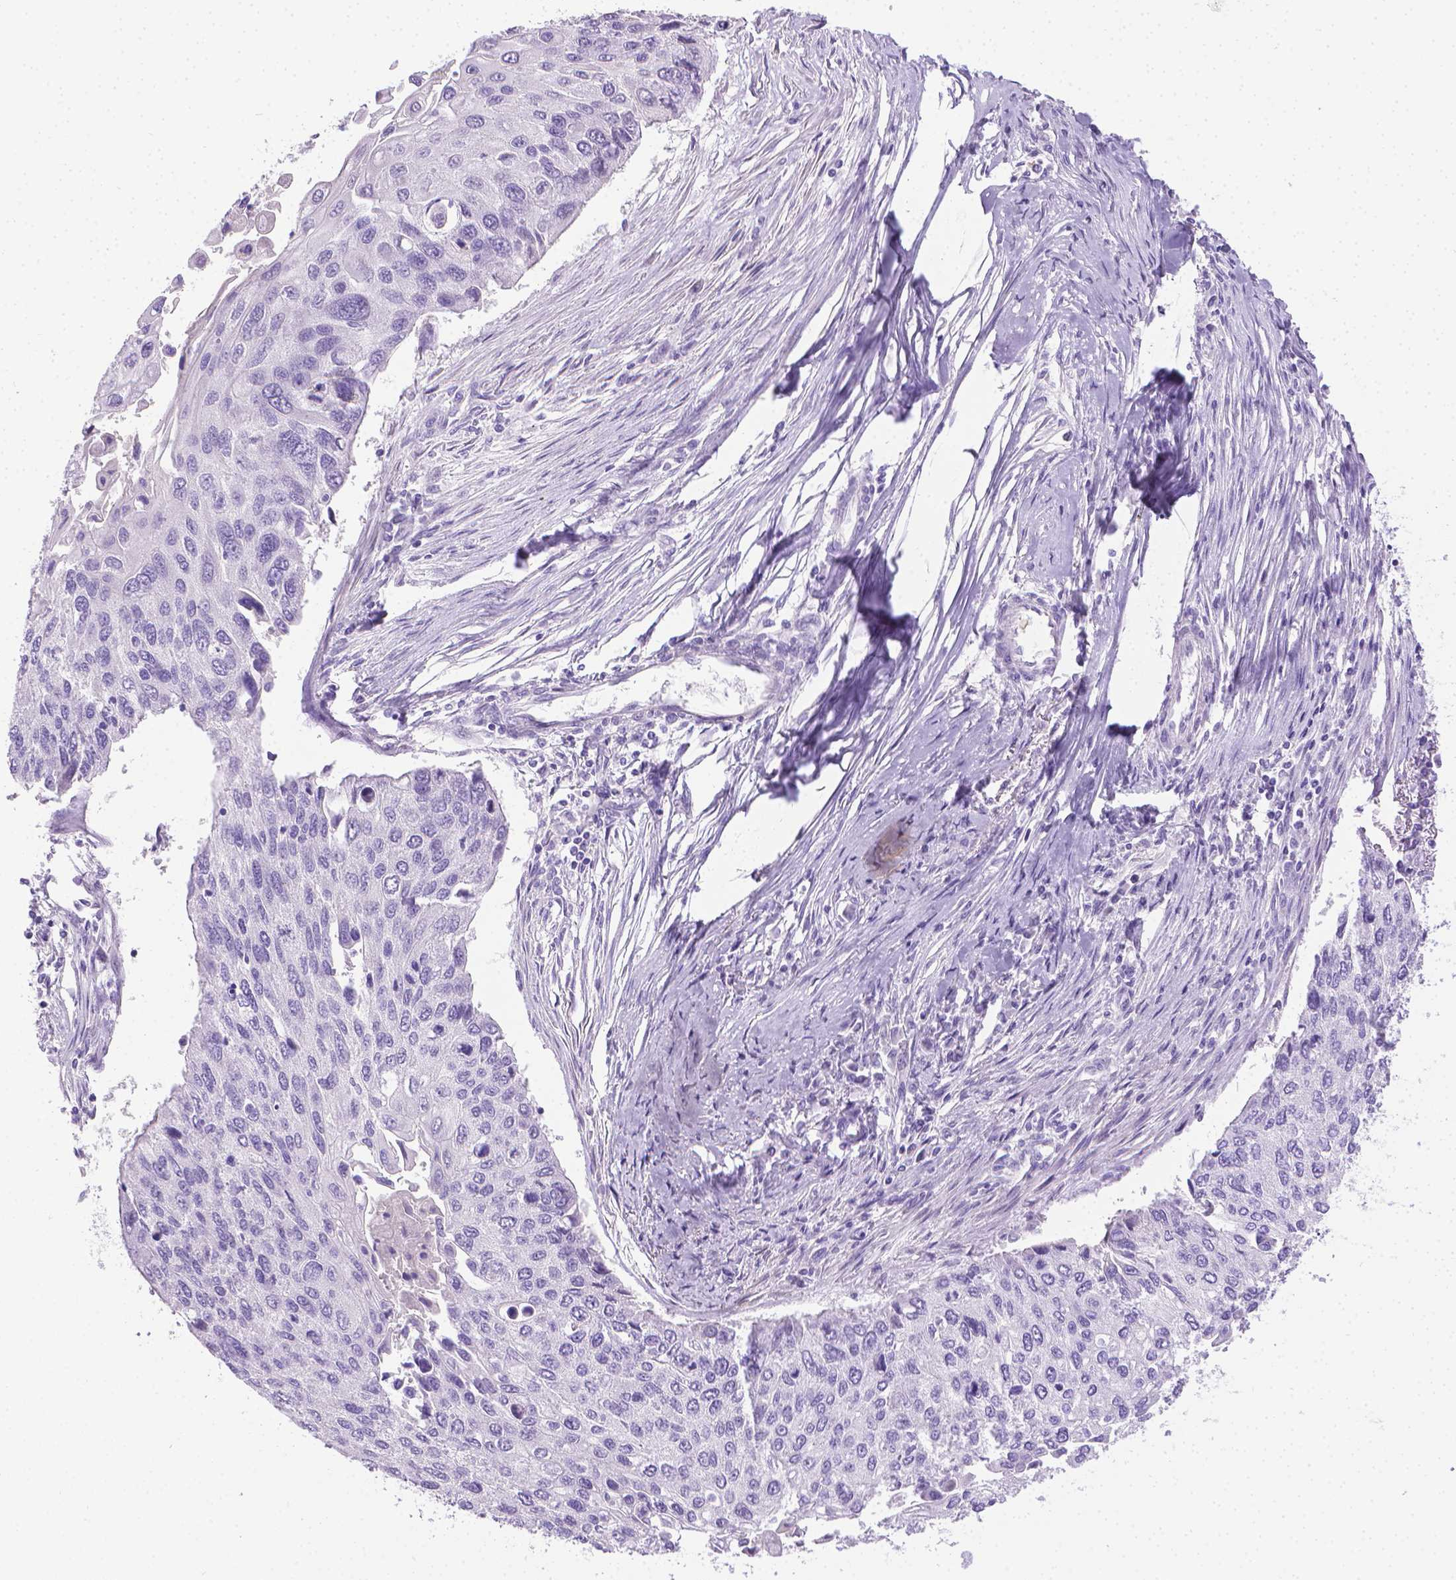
{"staining": {"intensity": "negative", "quantity": "none", "location": "none"}, "tissue": "lung cancer", "cell_type": "Tumor cells", "image_type": "cancer", "snomed": [{"axis": "morphology", "description": "Squamous cell carcinoma, NOS"}, {"axis": "morphology", "description": "Squamous cell carcinoma, metastatic, NOS"}, {"axis": "topography", "description": "Lung"}], "caption": "High magnification brightfield microscopy of lung cancer (metastatic squamous cell carcinoma) stained with DAB (brown) and counterstained with hematoxylin (blue): tumor cells show no significant positivity.", "gene": "PNMA2", "patient": {"sex": "male", "age": 63}}